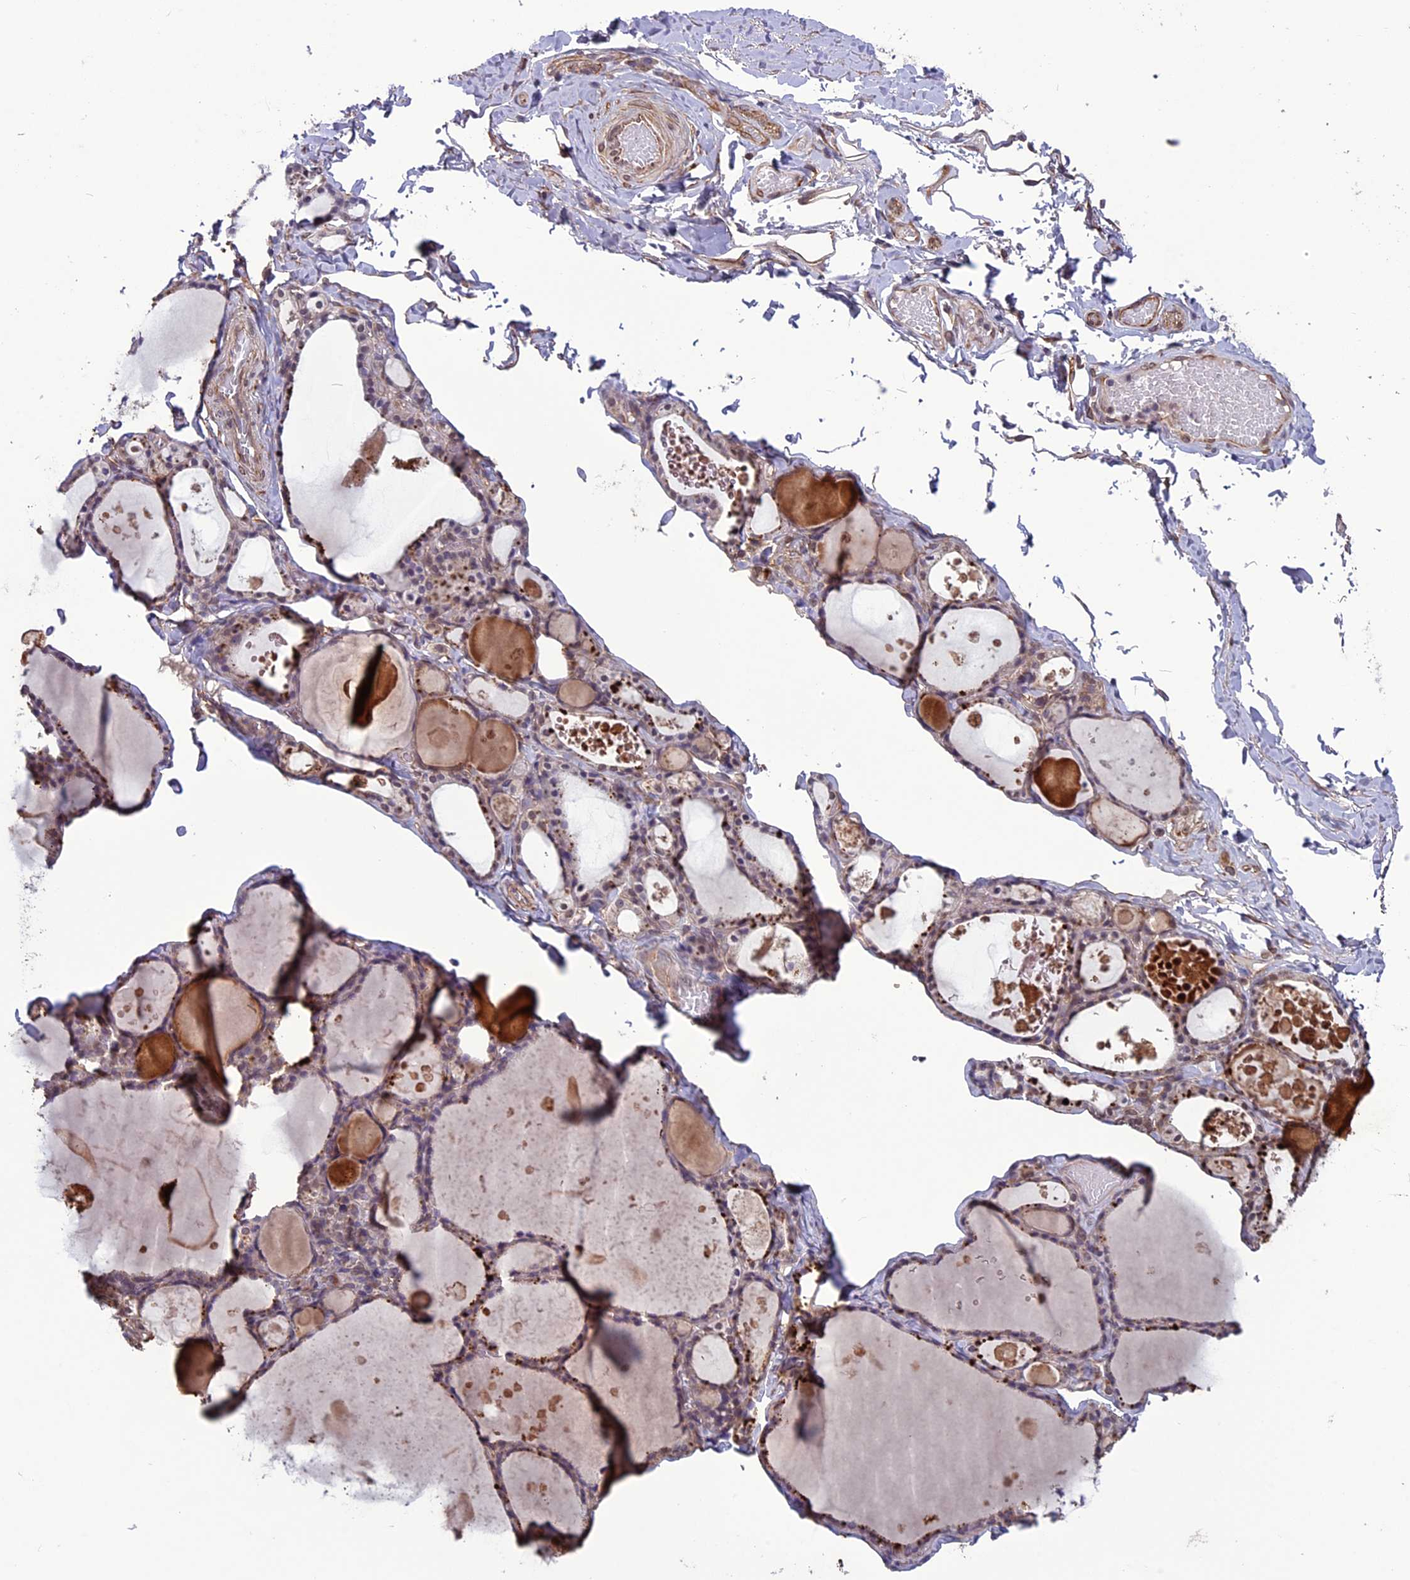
{"staining": {"intensity": "moderate", "quantity": "25%-75%", "location": "cytoplasmic/membranous,nuclear"}, "tissue": "thyroid gland", "cell_type": "Glandular cells", "image_type": "normal", "snomed": [{"axis": "morphology", "description": "Normal tissue, NOS"}, {"axis": "topography", "description": "Thyroid gland"}], "caption": "Immunohistochemical staining of normal thyroid gland shows 25%-75% levels of moderate cytoplasmic/membranous,nuclear protein staining in approximately 25%-75% of glandular cells.", "gene": "C3orf70", "patient": {"sex": "male", "age": 56}}